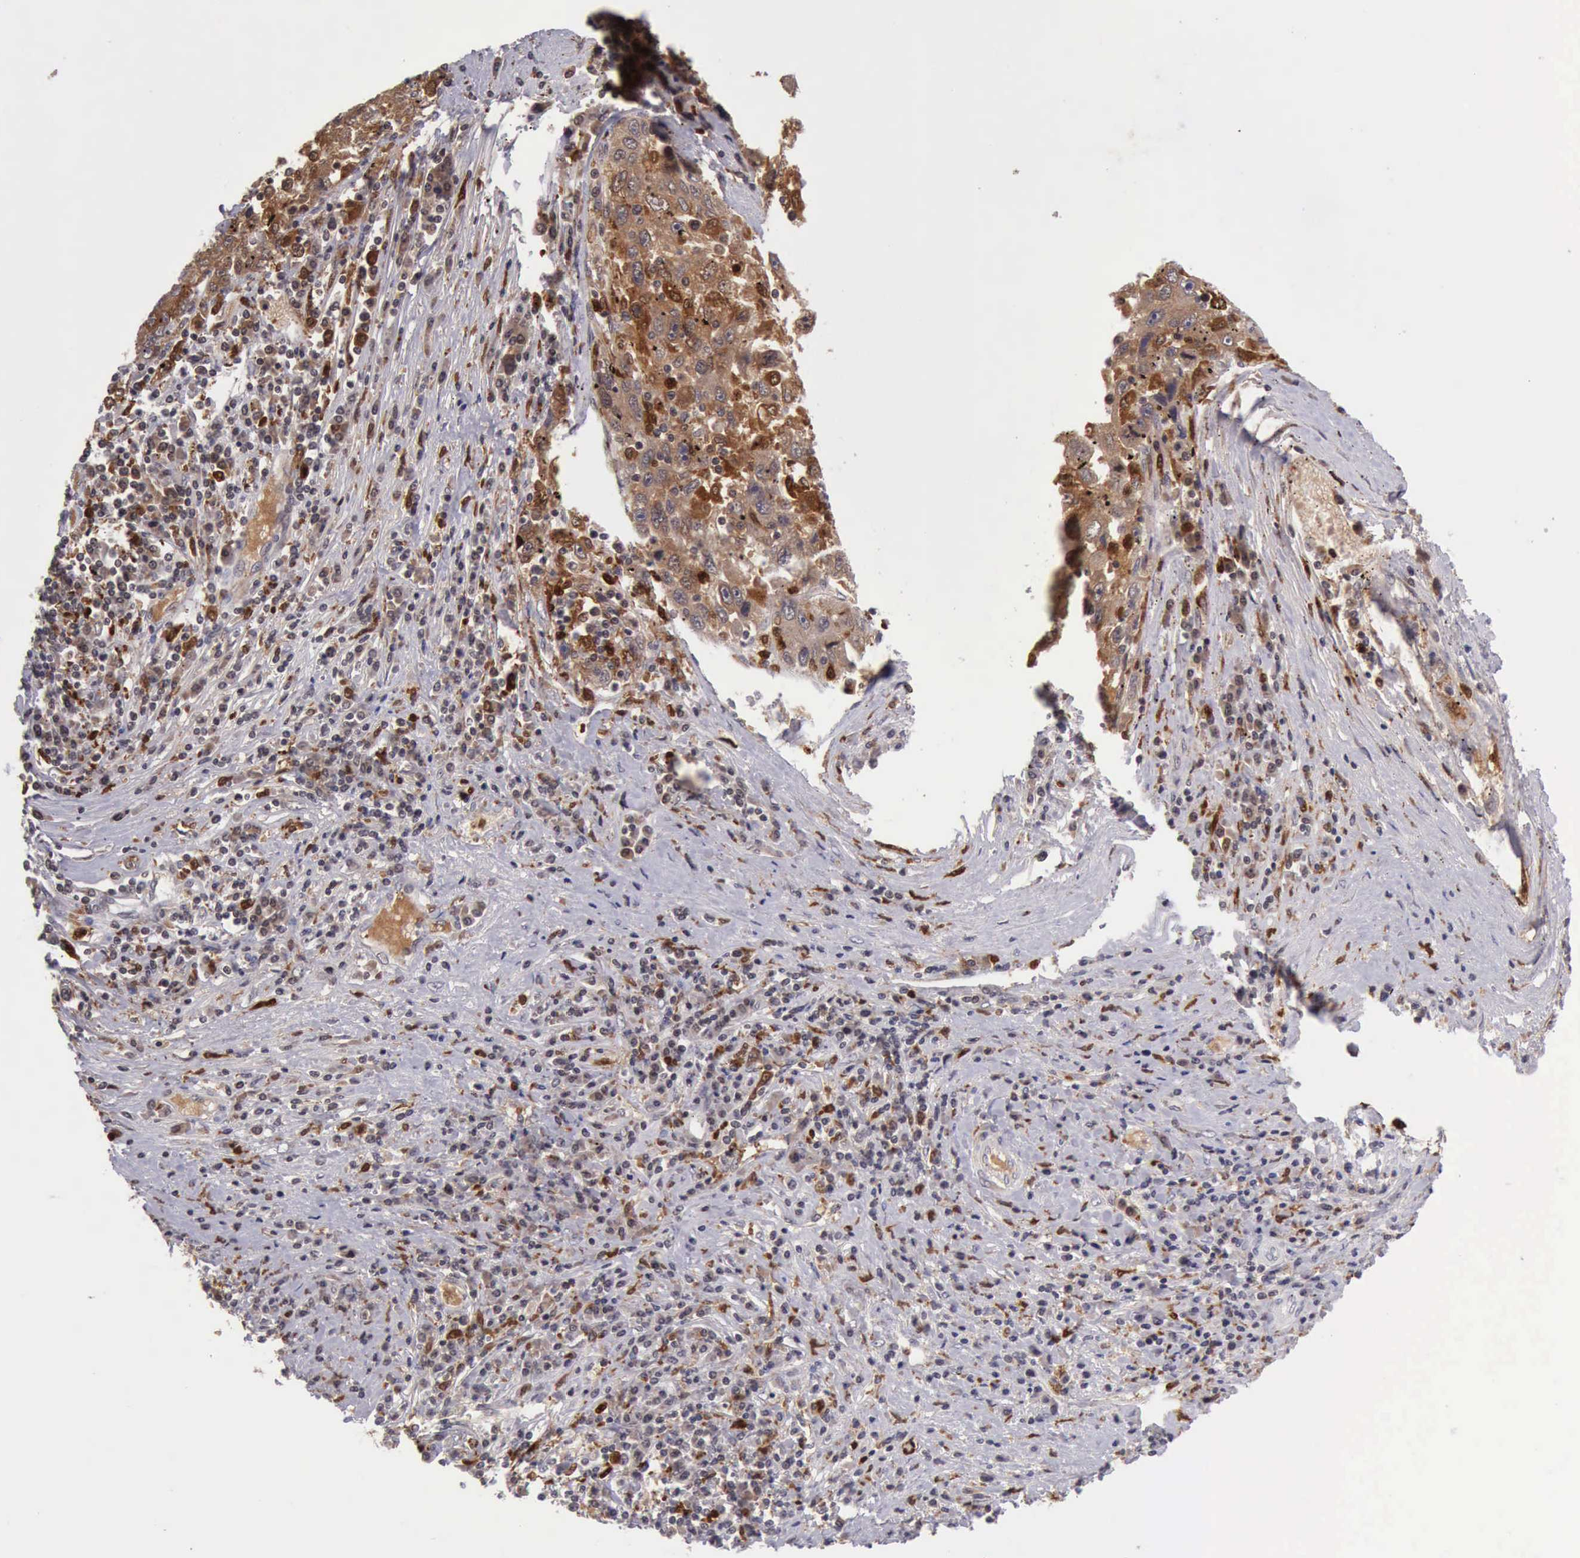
{"staining": {"intensity": "strong", "quantity": ">75%", "location": "cytoplasmic/membranous"}, "tissue": "liver cancer", "cell_type": "Tumor cells", "image_type": "cancer", "snomed": [{"axis": "morphology", "description": "Carcinoma, Hepatocellular, NOS"}, {"axis": "topography", "description": "Liver"}], "caption": "Liver hepatocellular carcinoma stained with a protein marker reveals strong staining in tumor cells.", "gene": "CSTA", "patient": {"sex": "male", "age": 49}}